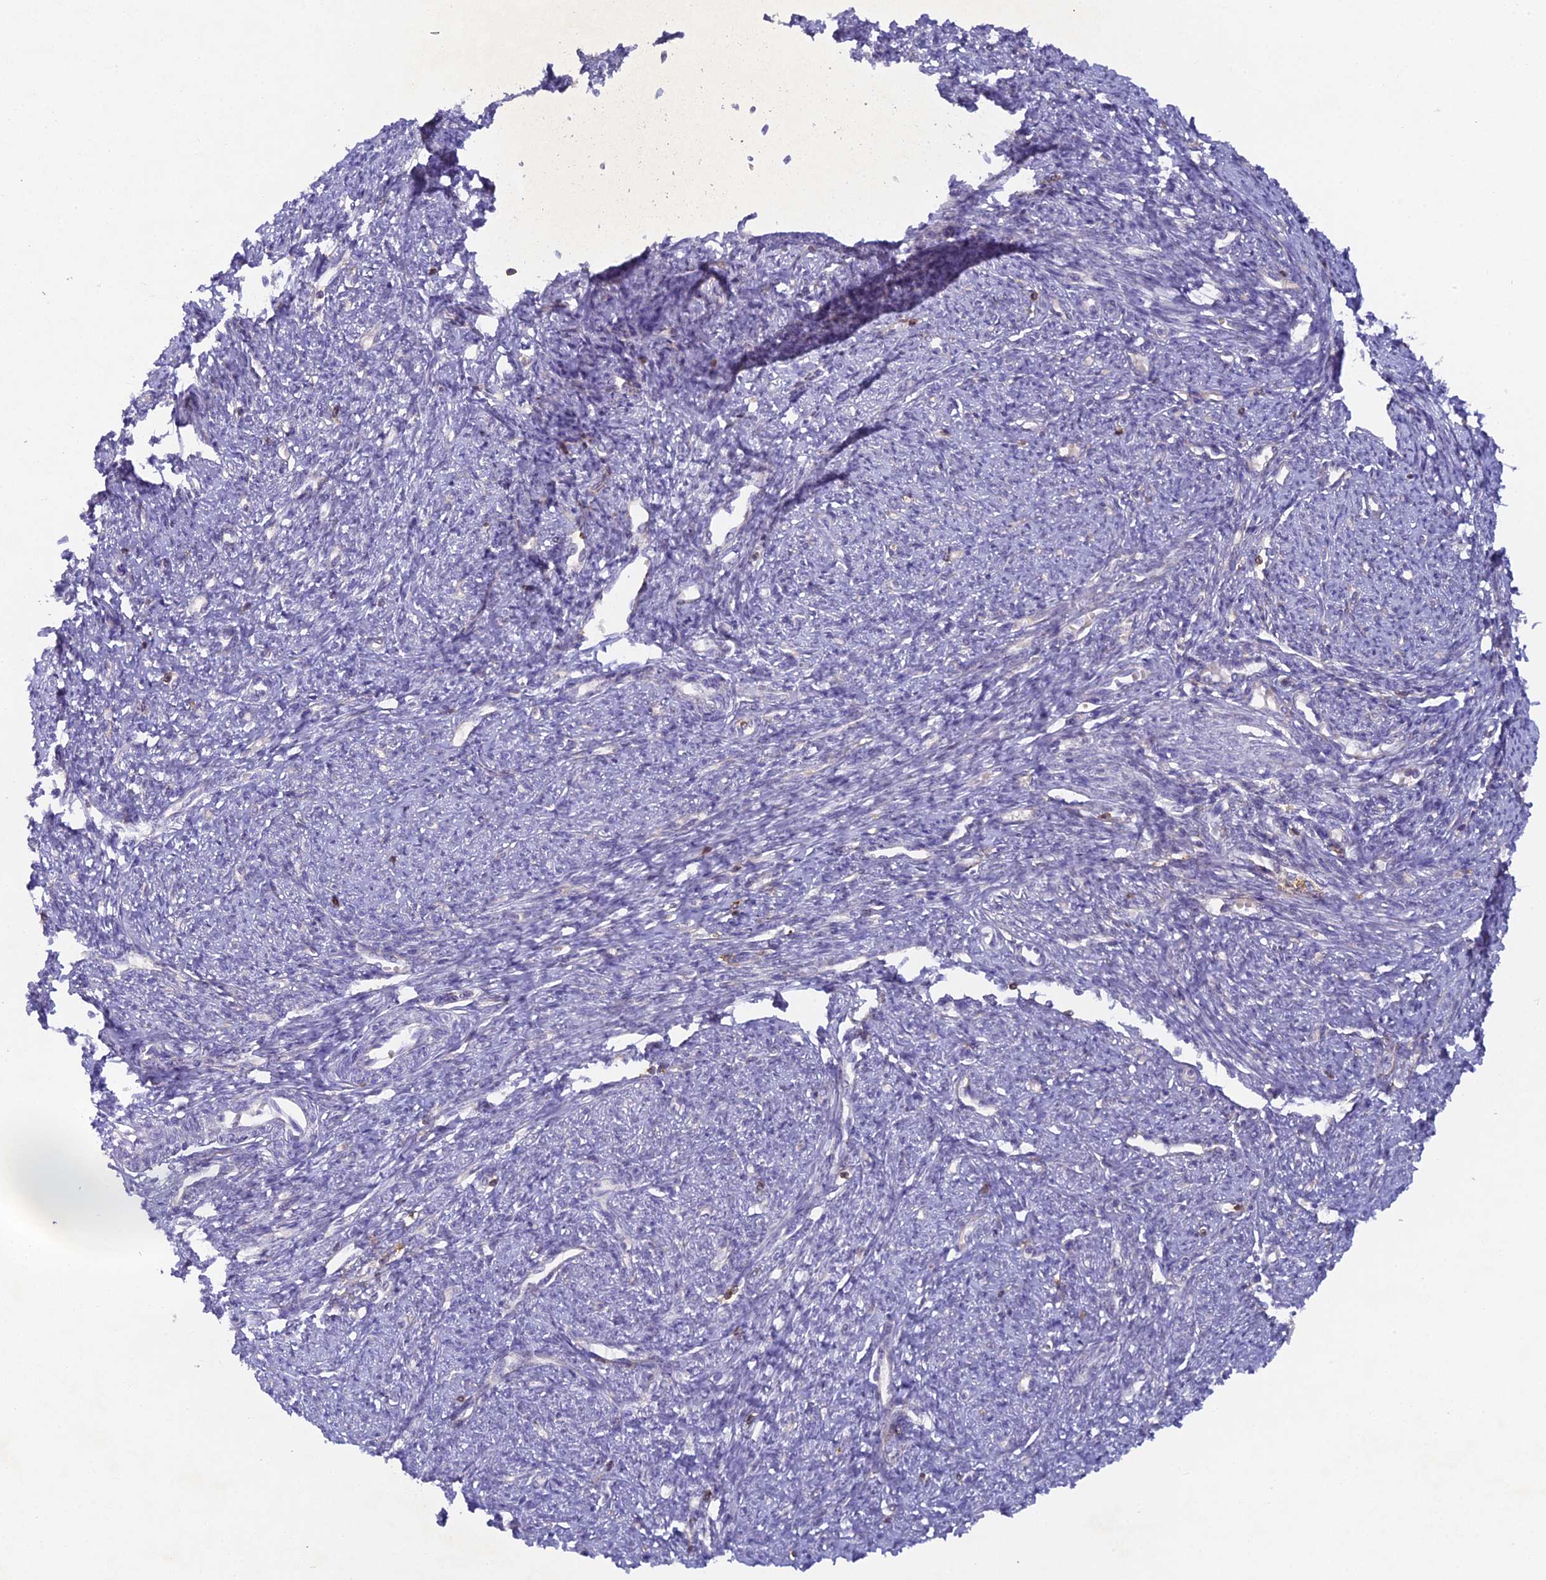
{"staining": {"intensity": "negative", "quantity": "none", "location": "none"}, "tissue": "smooth muscle", "cell_type": "Smooth muscle cells", "image_type": "normal", "snomed": [{"axis": "morphology", "description": "Normal tissue, NOS"}, {"axis": "topography", "description": "Smooth muscle"}, {"axis": "topography", "description": "Uterus"}], "caption": "The micrograph displays no staining of smooth muscle cells in normal smooth muscle.", "gene": "FYB1", "patient": {"sex": "female", "age": 59}}